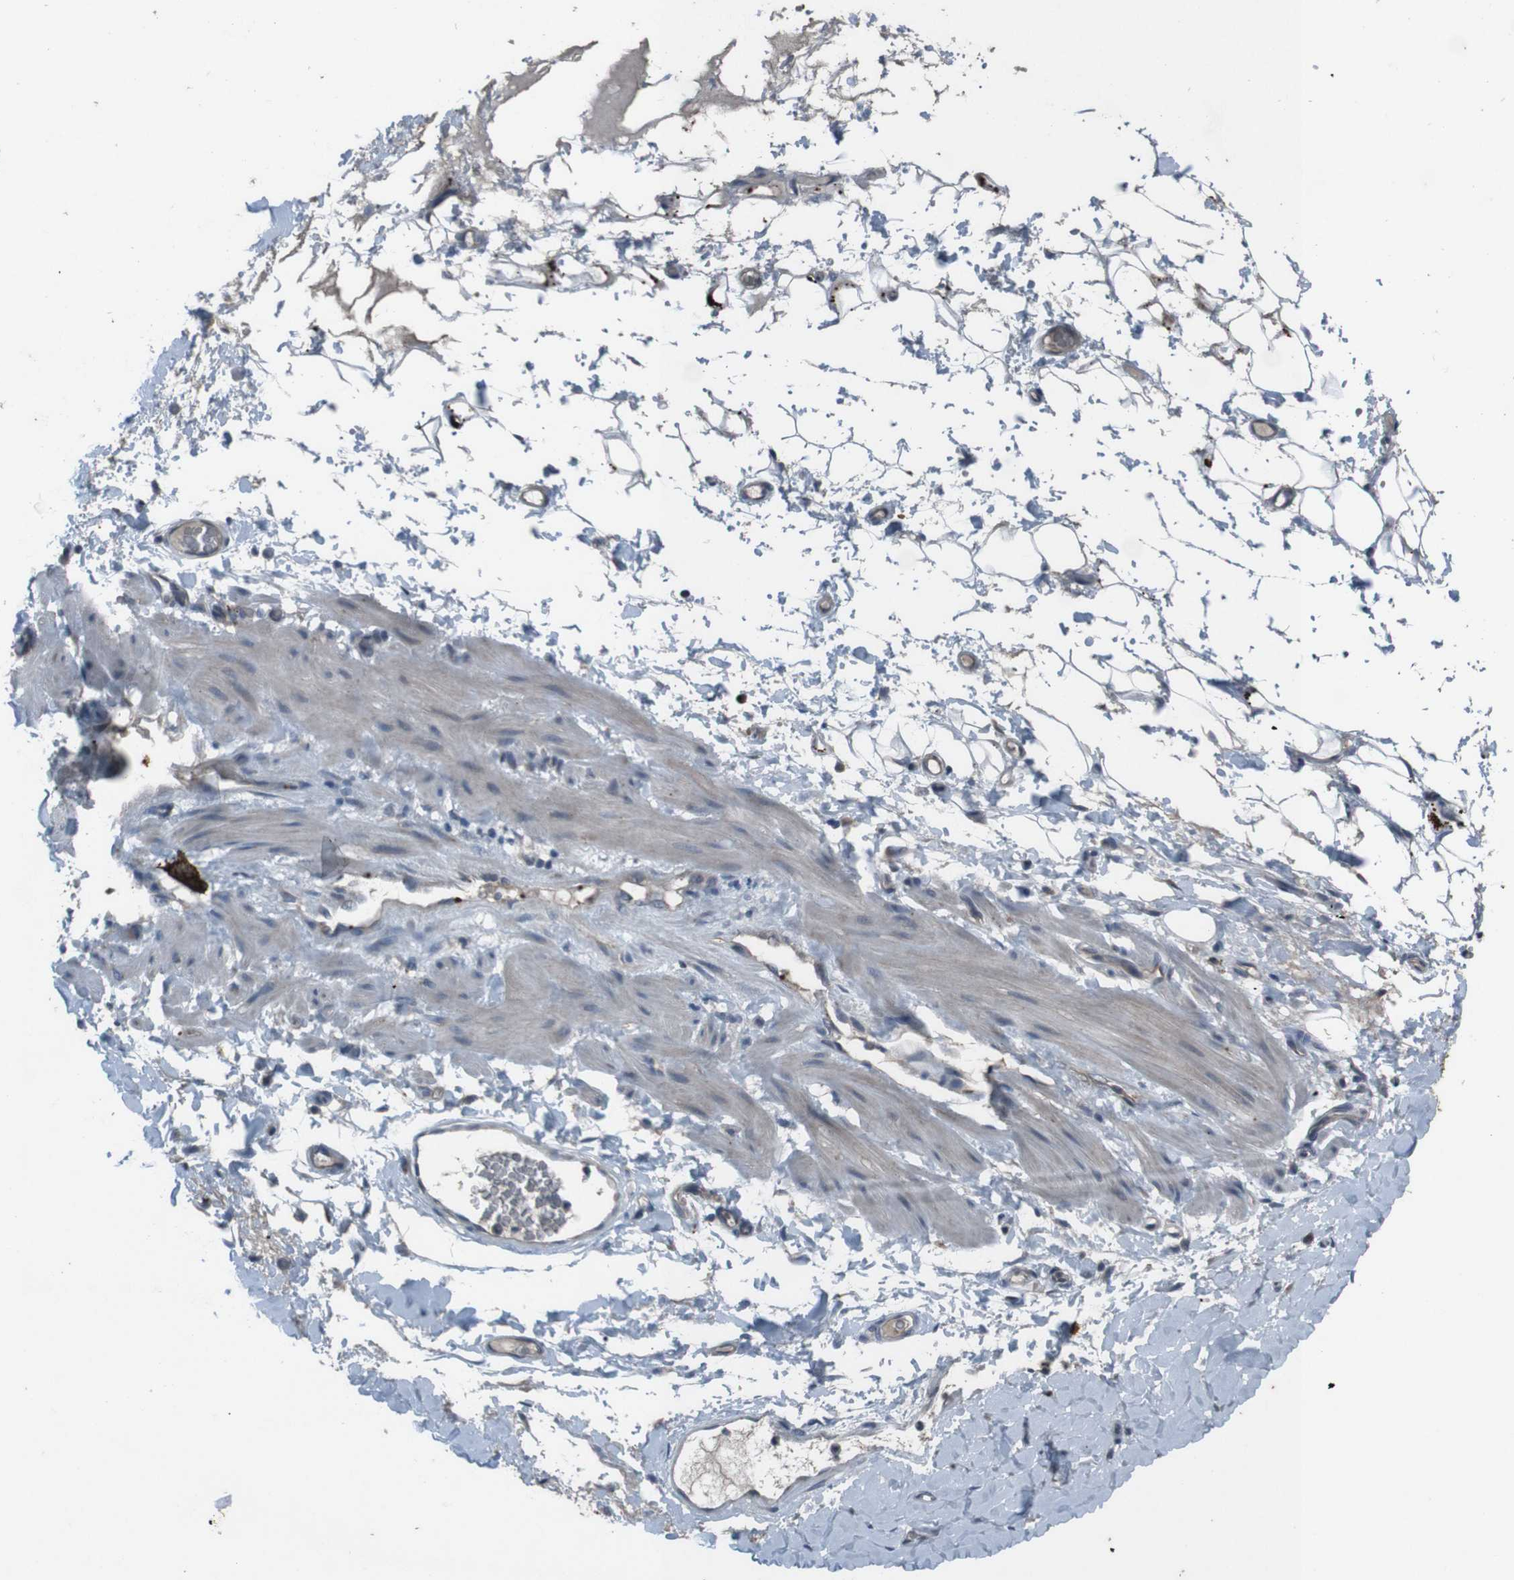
{"staining": {"intensity": "negative", "quantity": "none", "location": "none"}, "tissue": "adipose tissue", "cell_type": "Adipocytes", "image_type": "normal", "snomed": [{"axis": "morphology", "description": "Normal tissue, NOS"}, {"axis": "morphology", "description": "Adenocarcinoma, NOS"}, {"axis": "topography", "description": "Esophagus"}], "caption": "Protein analysis of unremarkable adipose tissue shows no significant expression in adipocytes. Nuclei are stained in blue.", "gene": "EFNA5", "patient": {"sex": "male", "age": 62}}